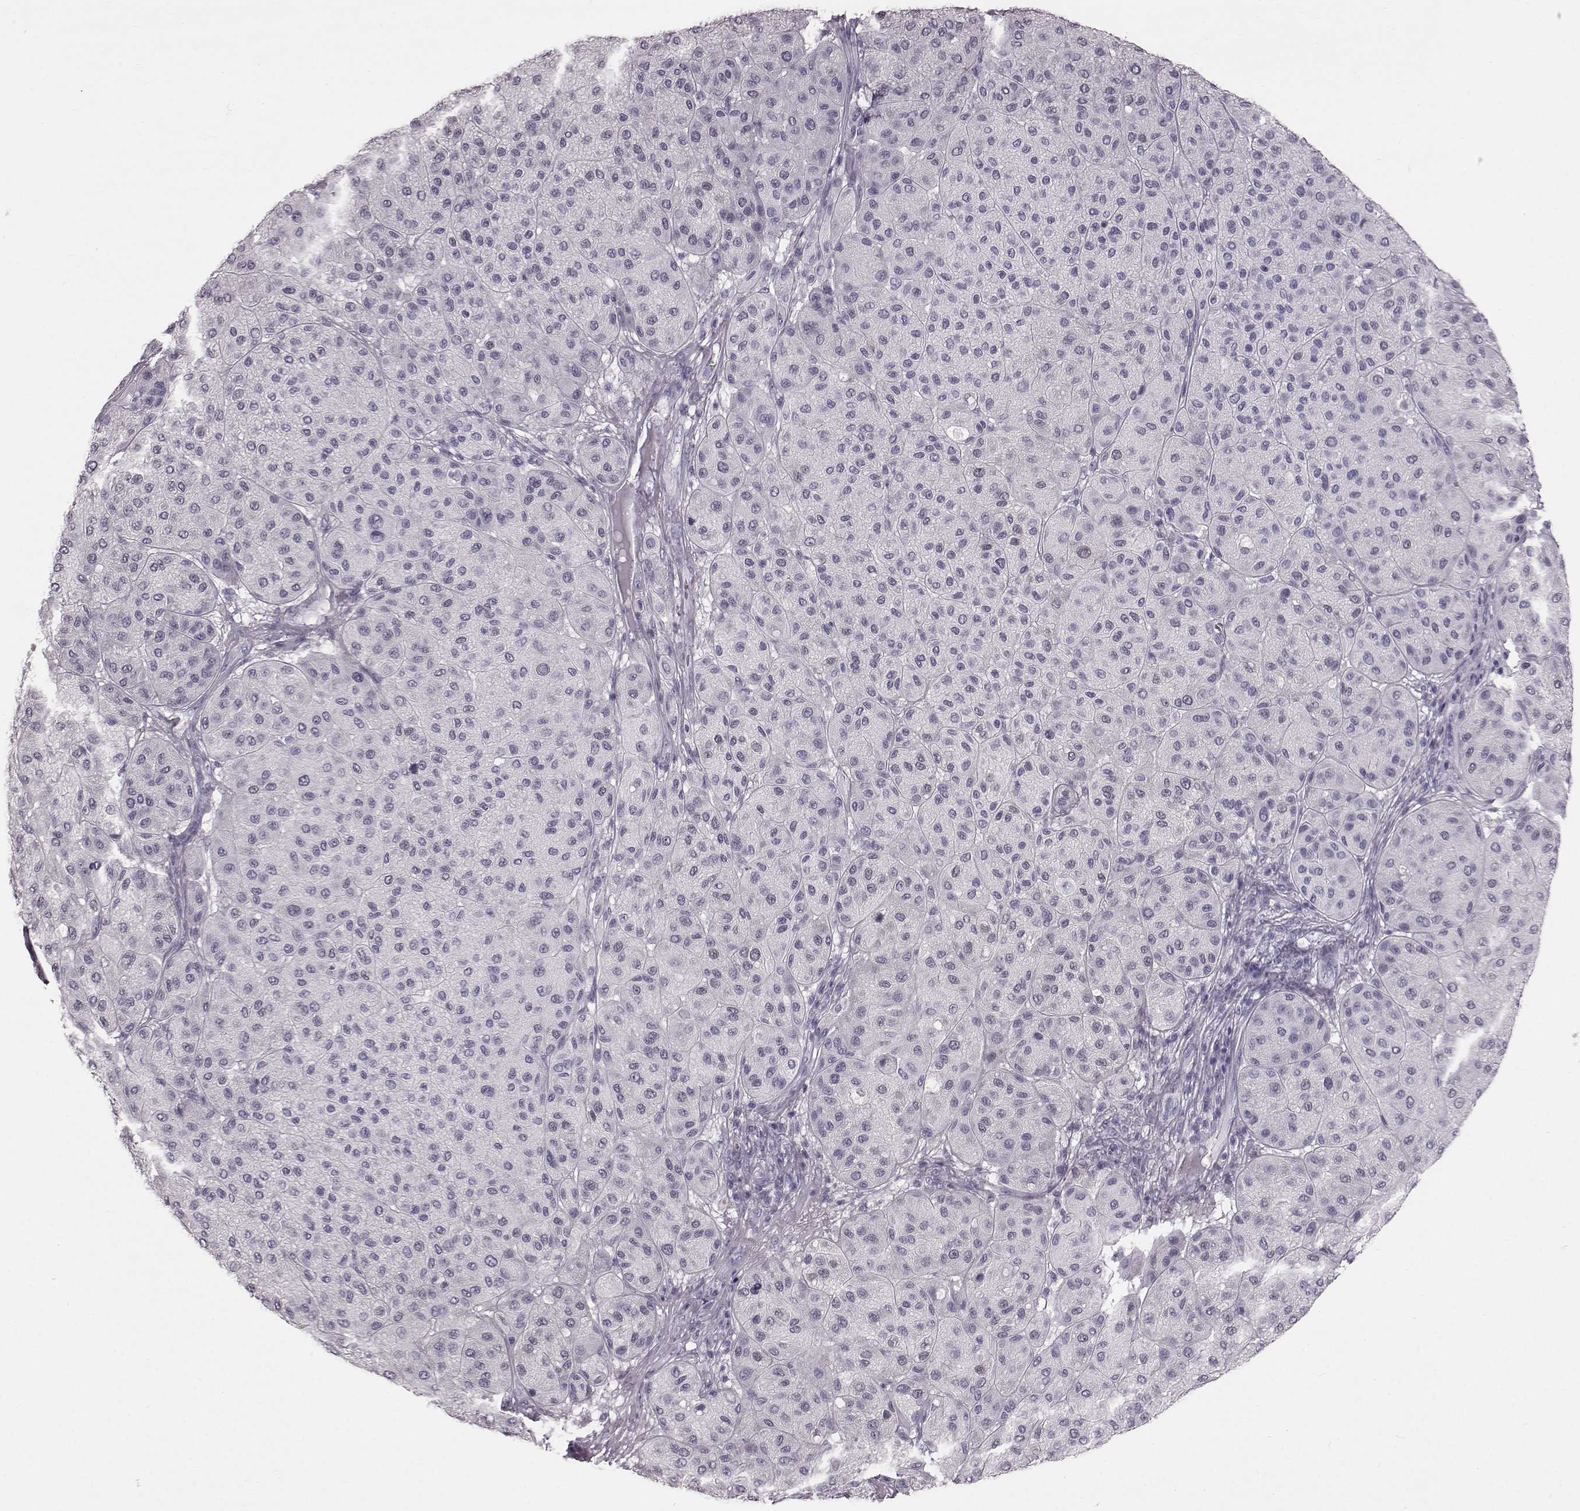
{"staining": {"intensity": "negative", "quantity": "none", "location": "none"}, "tissue": "melanoma", "cell_type": "Tumor cells", "image_type": "cancer", "snomed": [{"axis": "morphology", "description": "Malignant melanoma, Metastatic site"}, {"axis": "topography", "description": "Smooth muscle"}], "caption": "An immunohistochemistry histopathology image of malignant melanoma (metastatic site) is shown. There is no staining in tumor cells of malignant melanoma (metastatic site).", "gene": "TCHHL1", "patient": {"sex": "male", "age": 41}}